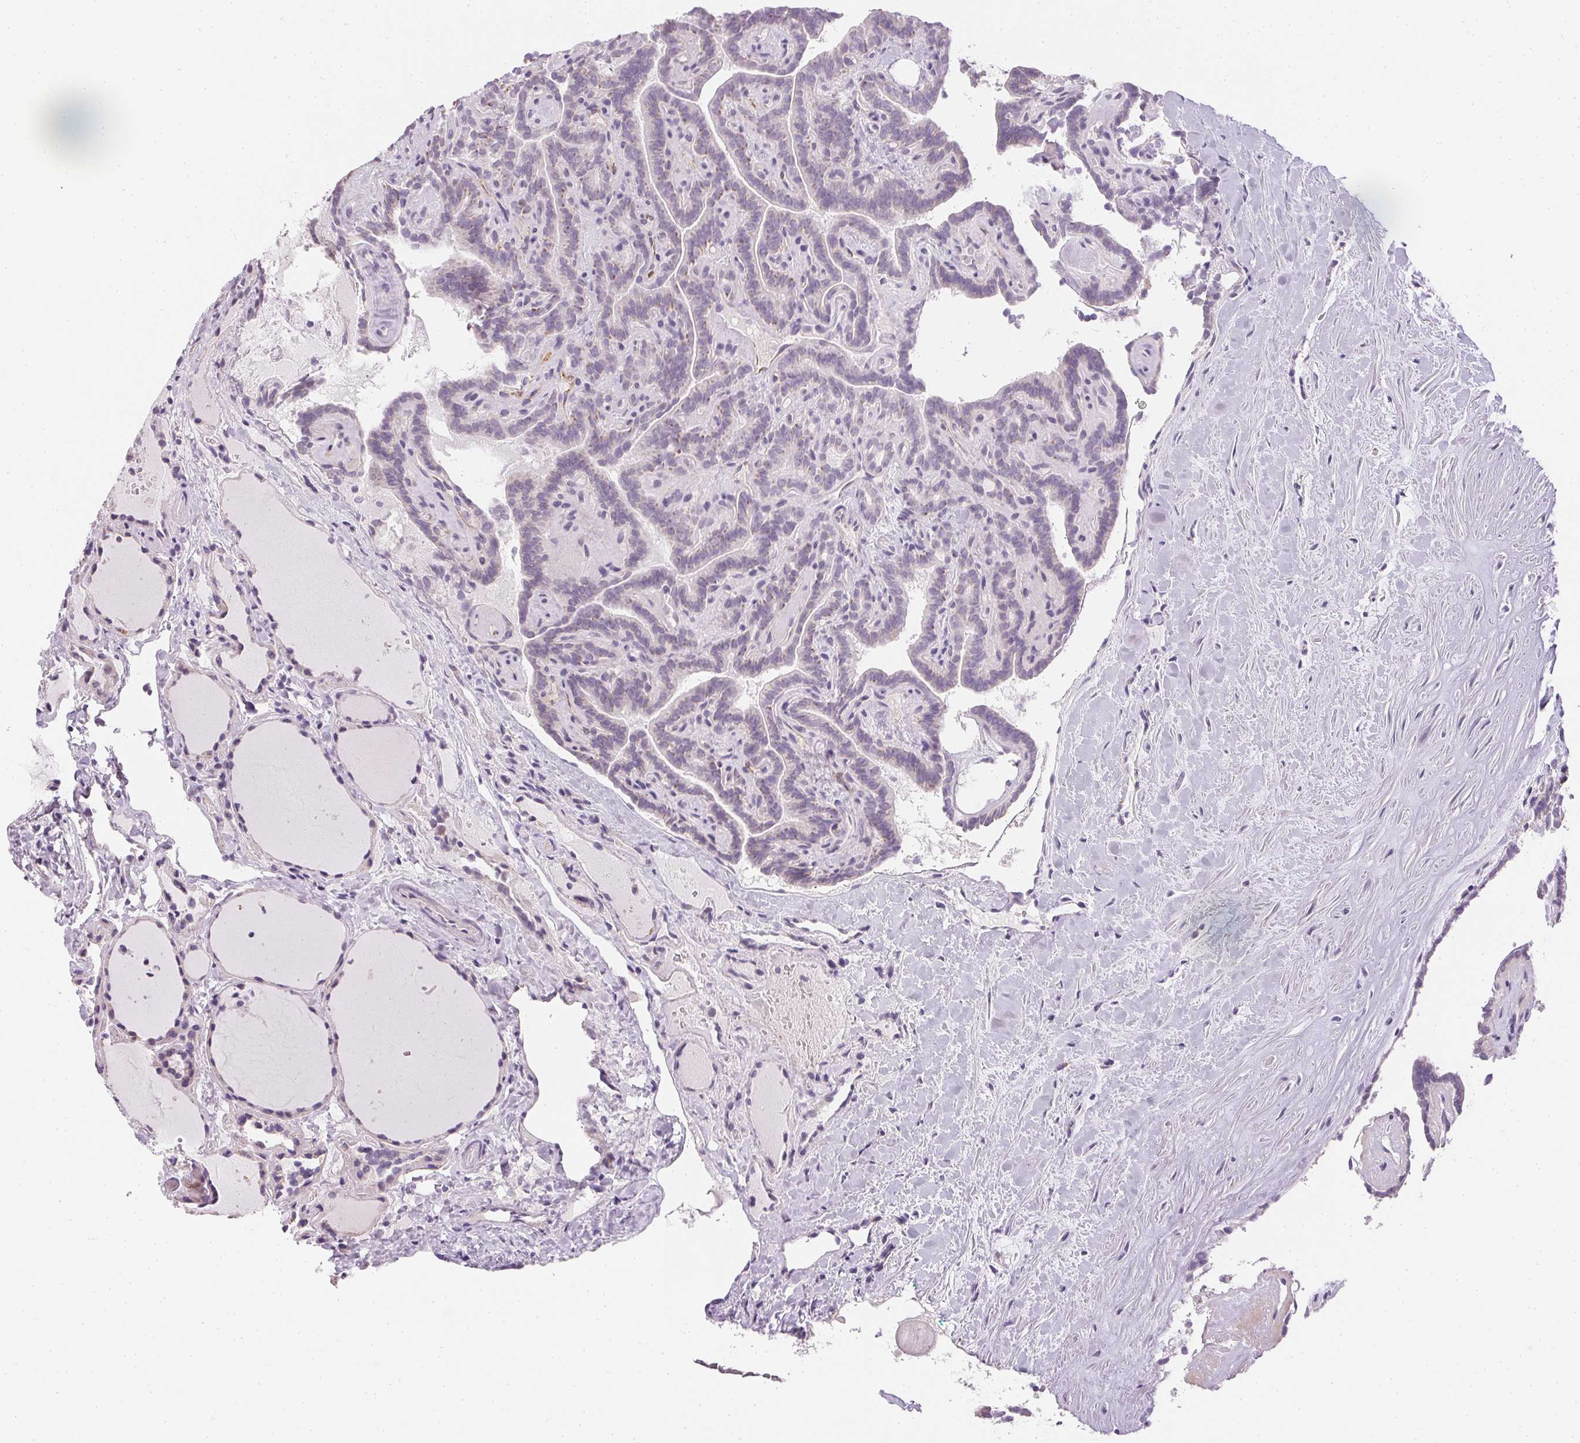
{"staining": {"intensity": "negative", "quantity": "none", "location": "none"}, "tissue": "thyroid cancer", "cell_type": "Tumor cells", "image_type": "cancer", "snomed": [{"axis": "morphology", "description": "Papillary adenocarcinoma, NOS"}, {"axis": "topography", "description": "Thyroid gland"}], "caption": "Papillary adenocarcinoma (thyroid) was stained to show a protein in brown. There is no significant expression in tumor cells.", "gene": "SMYD1", "patient": {"sex": "female", "age": 21}}